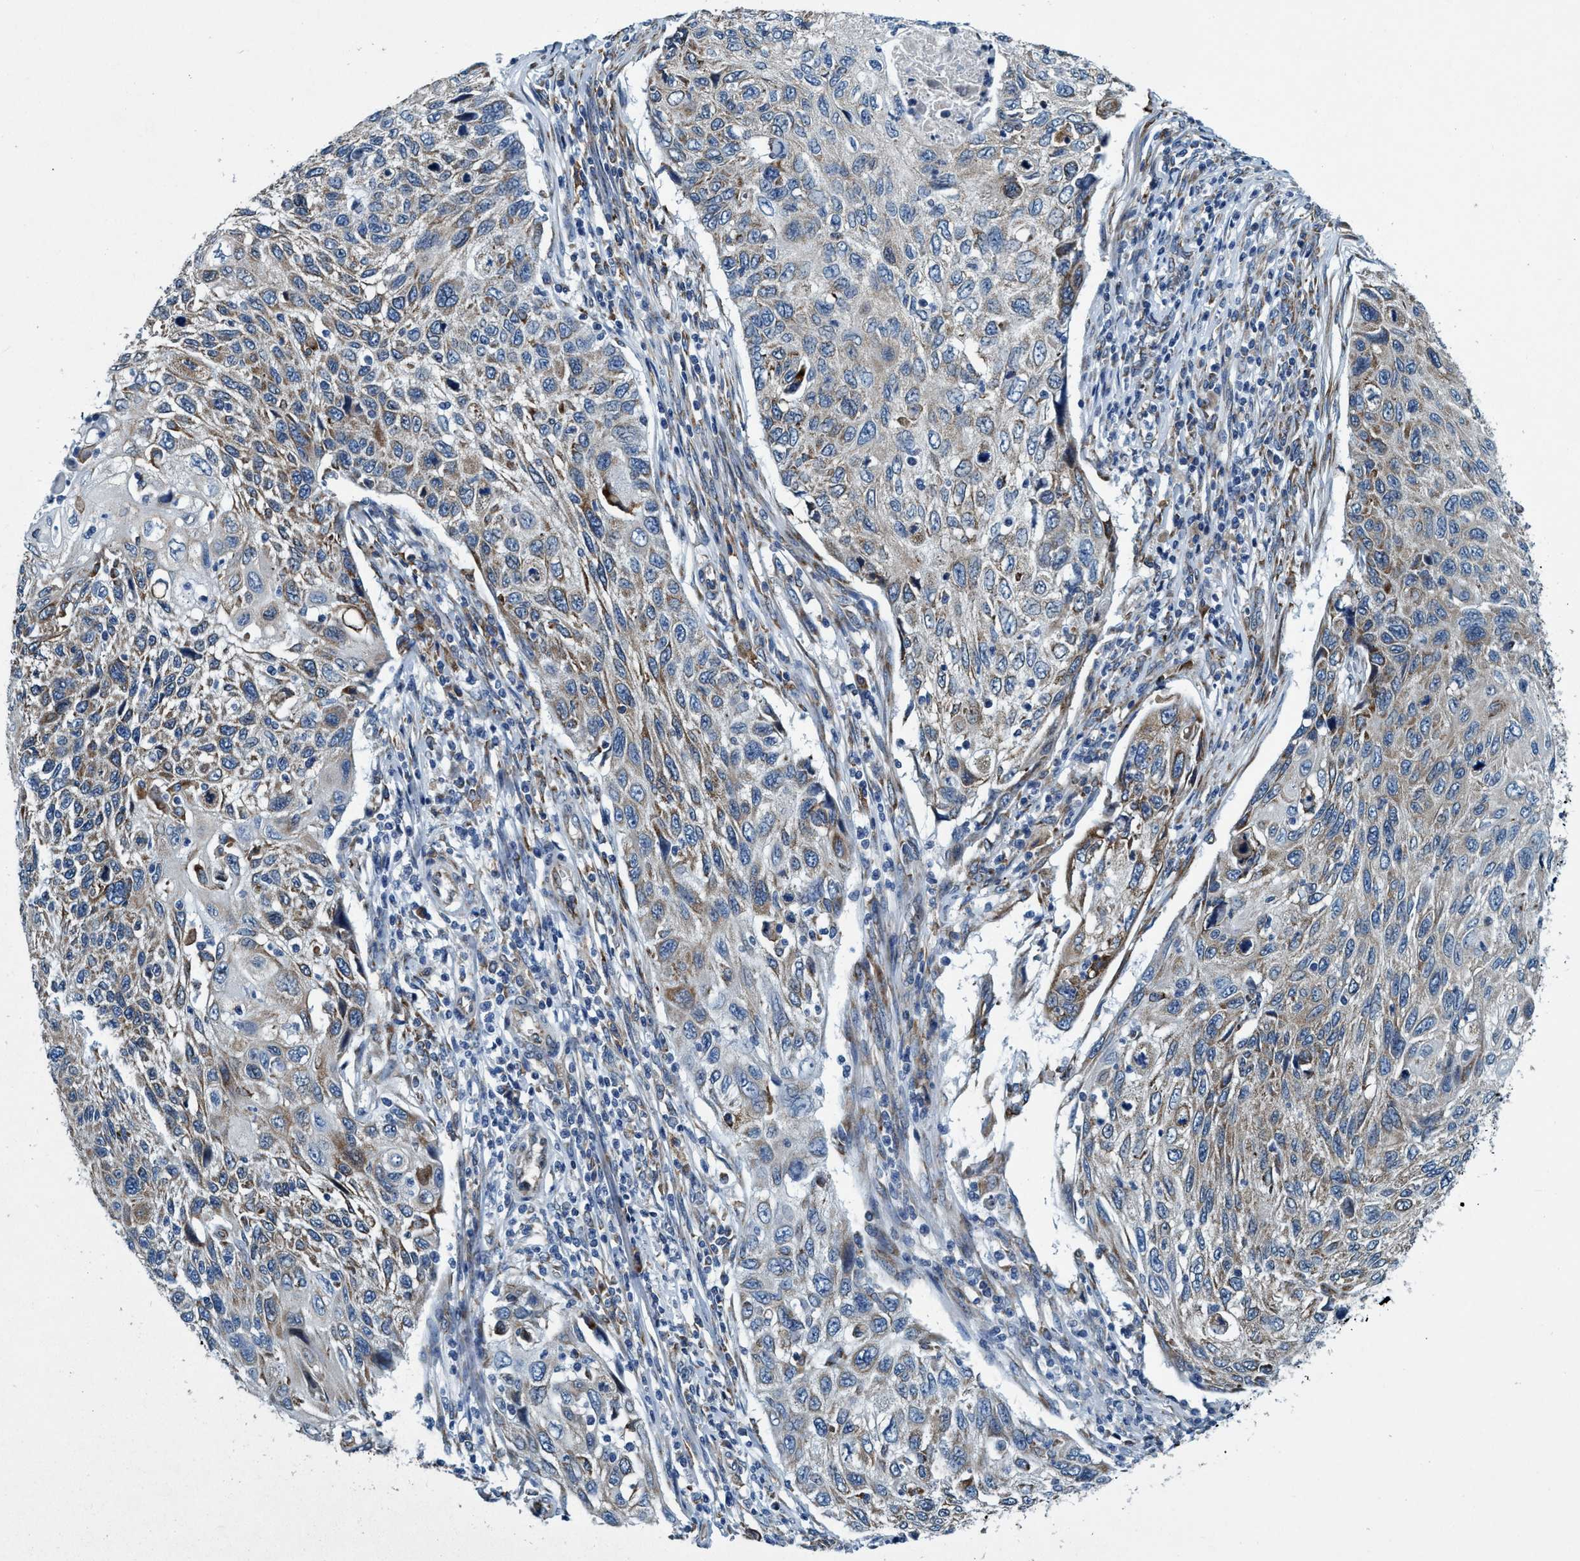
{"staining": {"intensity": "moderate", "quantity": "25%-75%", "location": "cytoplasmic/membranous"}, "tissue": "cervical cancer", "cell_type": "Tumor cells", "image_type": "cancer", "snomed": [{"axis": "morphology", "description": "Squamous cell carcinoma, NOS"}, {"axis": "topography", "description": "Cervix"}], "caption": "Immunohistochemistry staining of cervical cancer (squamous cell carcinoma), which demonstrates medium levels of moderate cytoplasmic/membranous staining in about 25%-75% of tumor cells indicating moderate cytoplasmic/membranous protein staining. The staining was performed using DAB (3,3'-diaminobenzidine) (brown) for protein detection and nuclei were counterstained in hematoxylin (blue).", "gene": "ARMC9", "patient": {"sex": "female", "age": 70}}